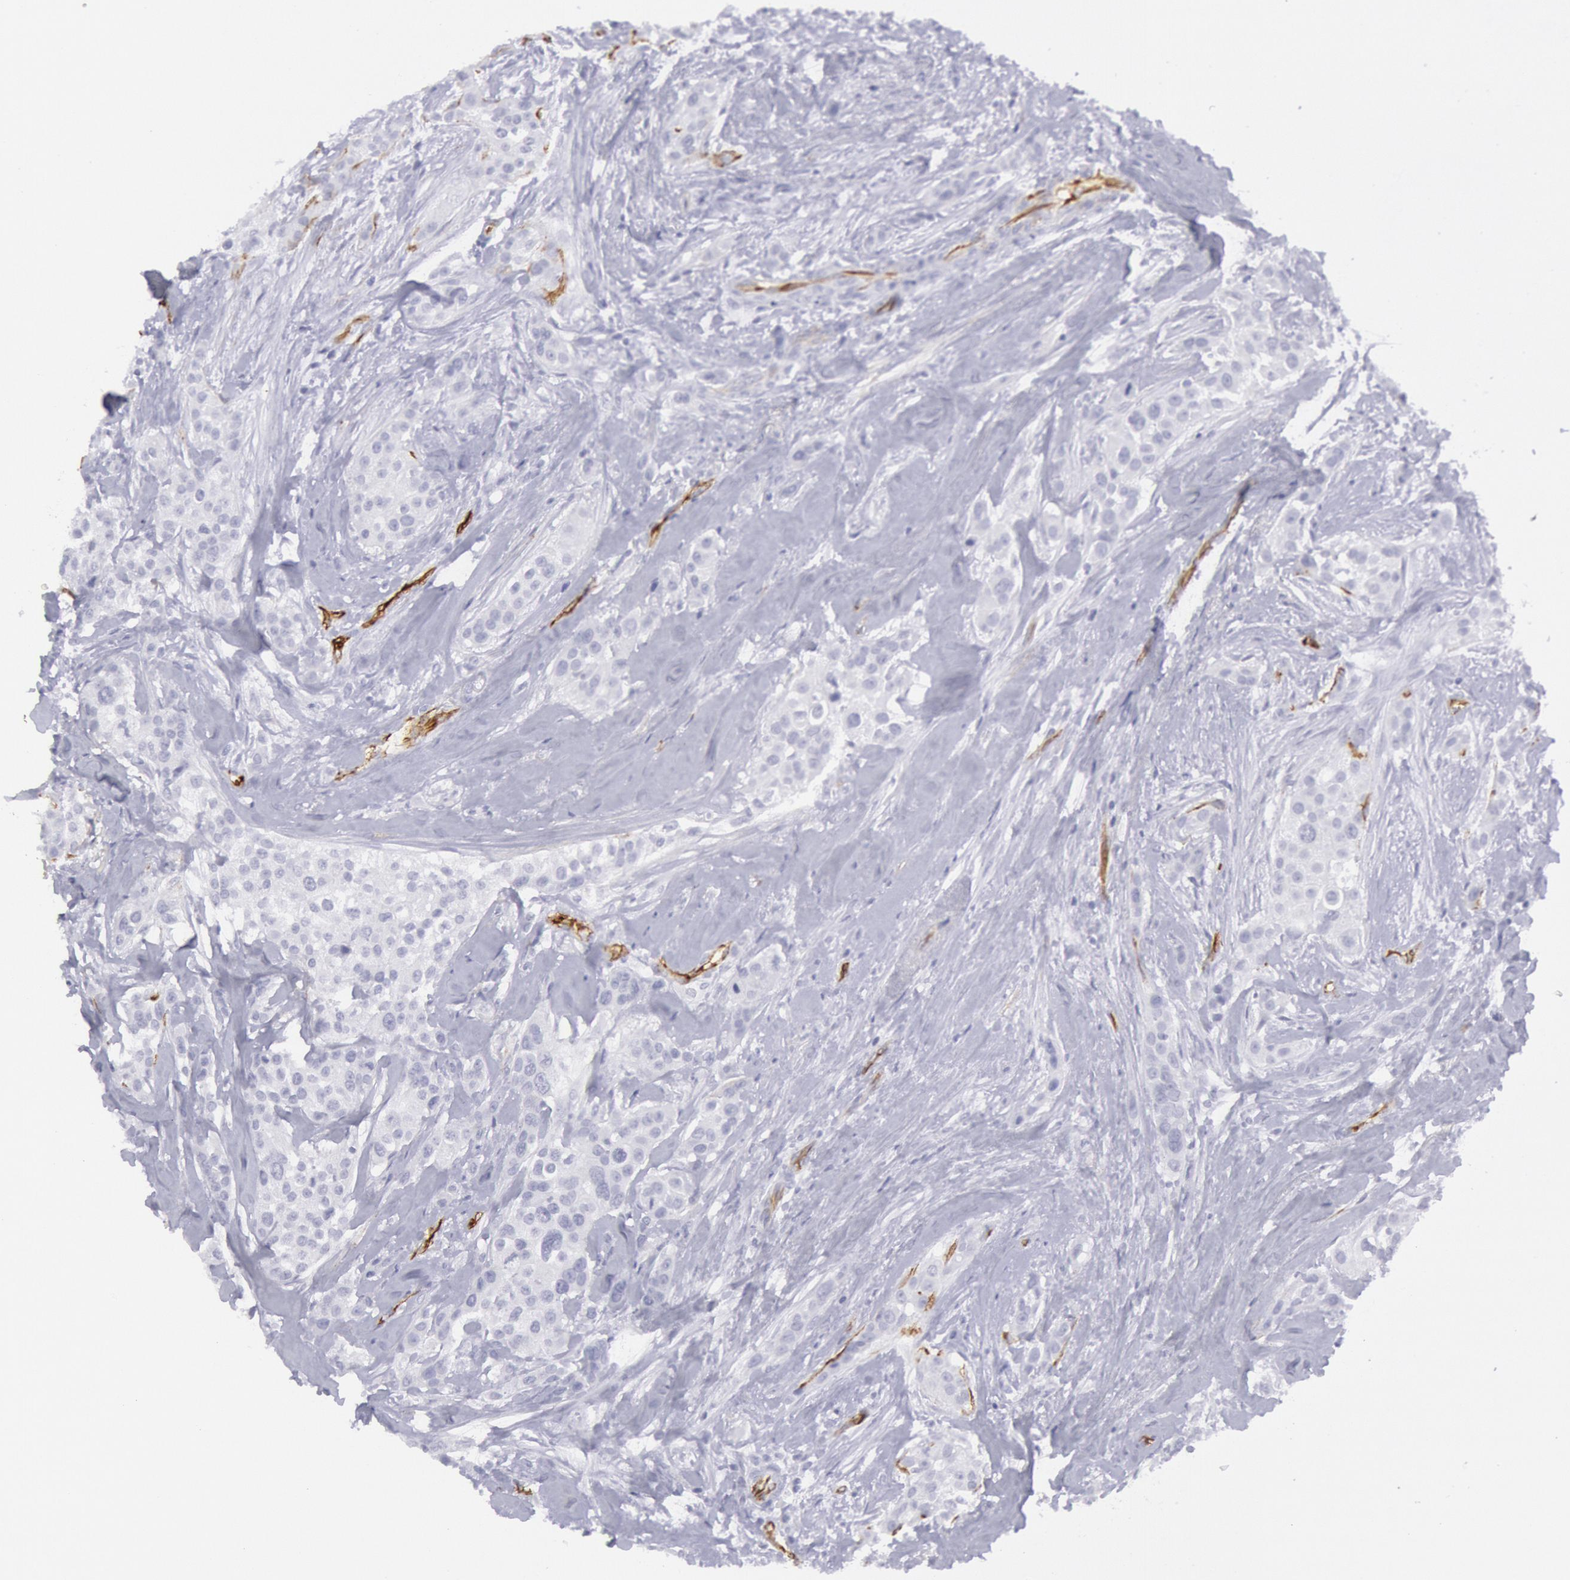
{"staining": {"intensity": "negative", "quantity": "none", "location": "none"}, "tissue": "breast cancer", "cell_type": "Tumor cells", "image_type": "cancer", "snomed": [{"axis": "morphology", "description": "Duct carcinoma"}, {"axis": "topography", "description": "Breast"}], "caption": "A micrograph of intraductal carcinoma (breast) stained for a protein exhibits no brown staining in tumor cells.", "gene": "CDH13", "patient": {"sex": "female", "age": 45}}